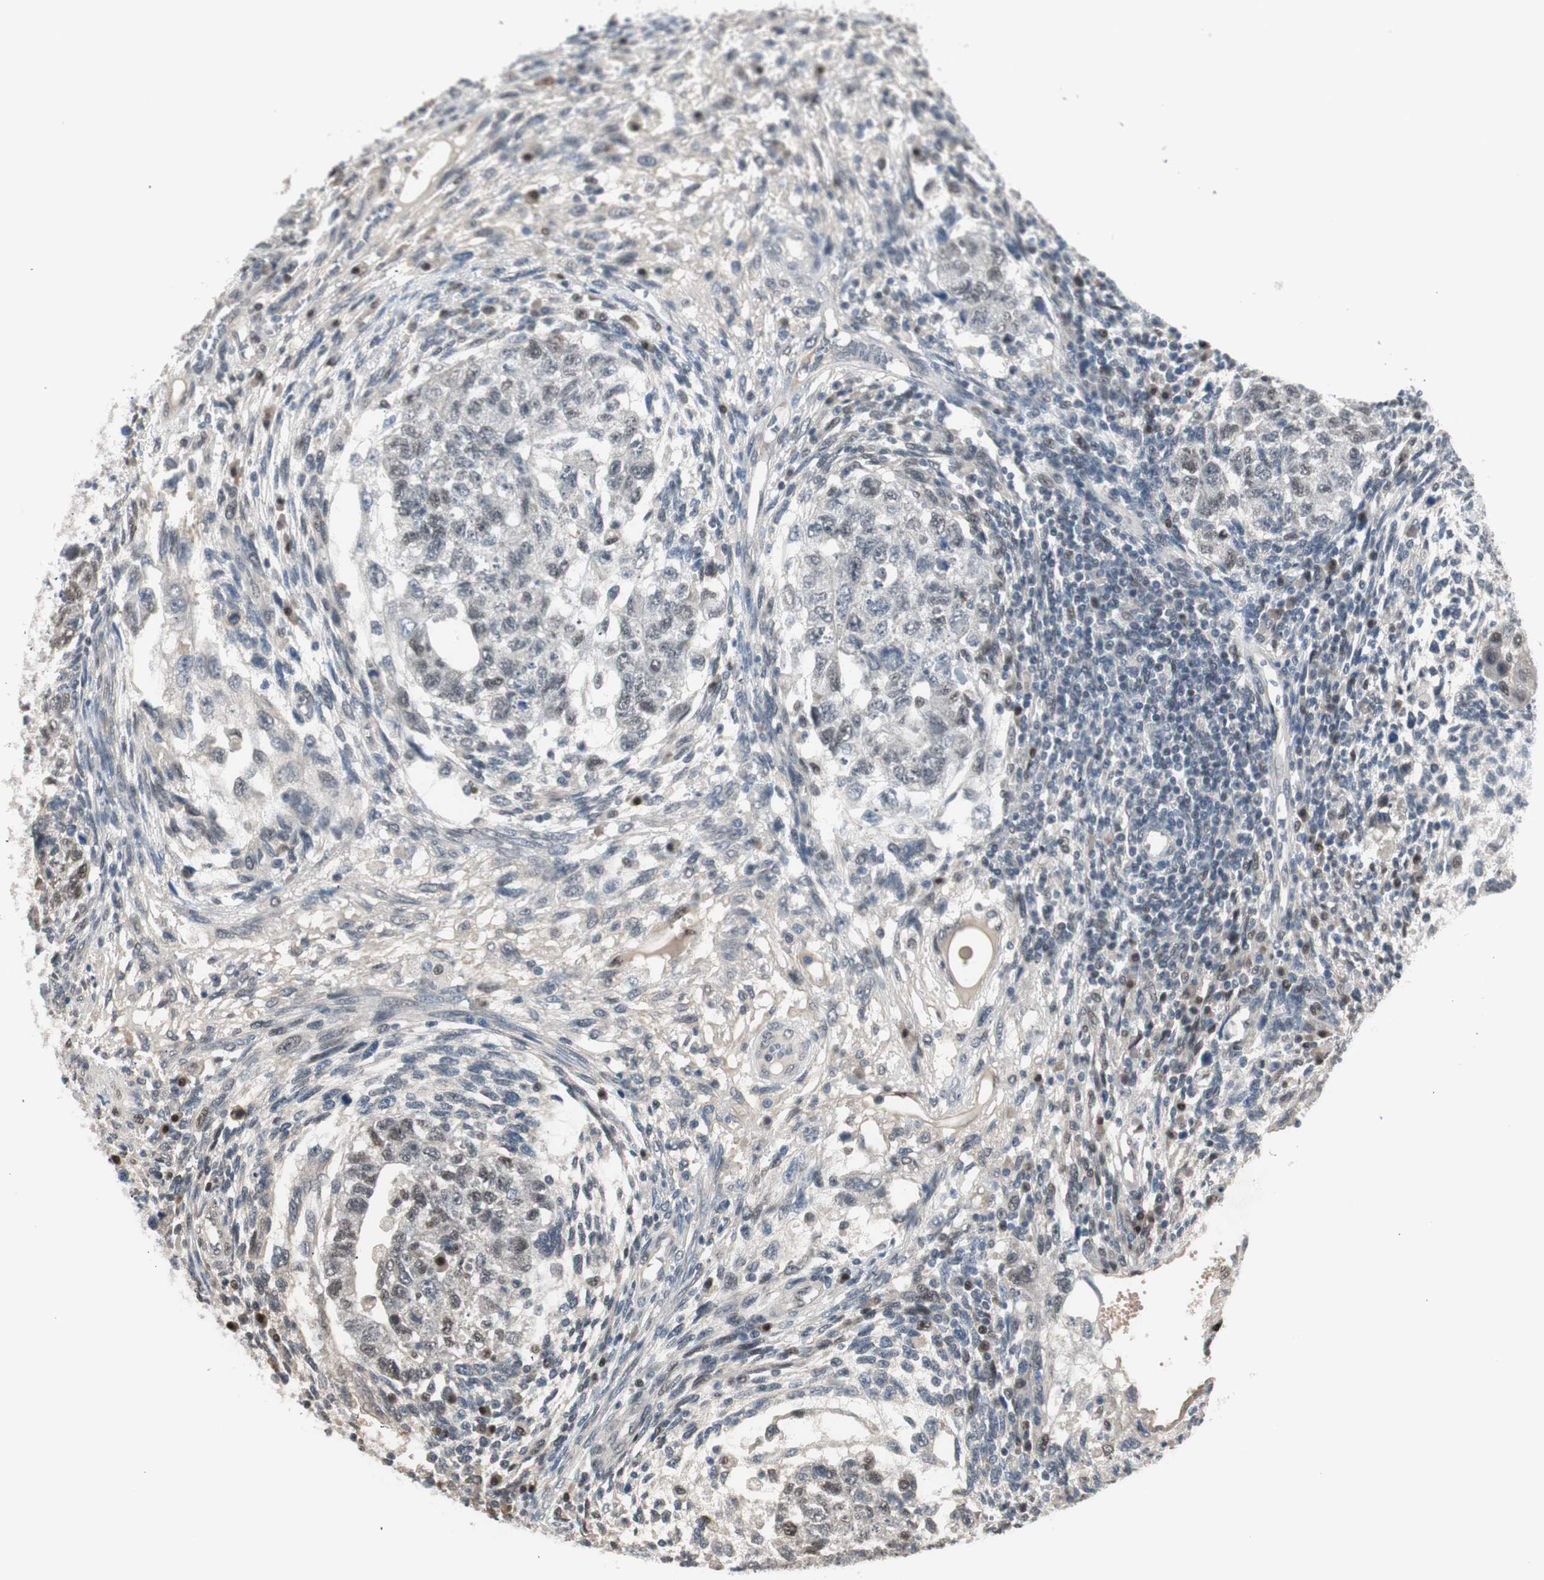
{"staining": {"intensity": "weak", "quantity": "25%-75%", "location": "nuclear"}, "tissue": "testis cancer", "cell_type": "Tumor cells", "image_type": "cancer", "snomed": [{"axis": "morphology", "description": "Normal tissue, NOS"}, {"axis": "morphology", "description": "Carcinoma, Embryonal, NOS"}, {"axis": "topography", "description": "Testis"}], "caption": "Protein staining of testis embryonal carcinoma tissue shows weak nuclear expression in about 25%-75% of tumor cells.", "gene": "LONP2", "patient": {"sex": "male", "age": 36}}